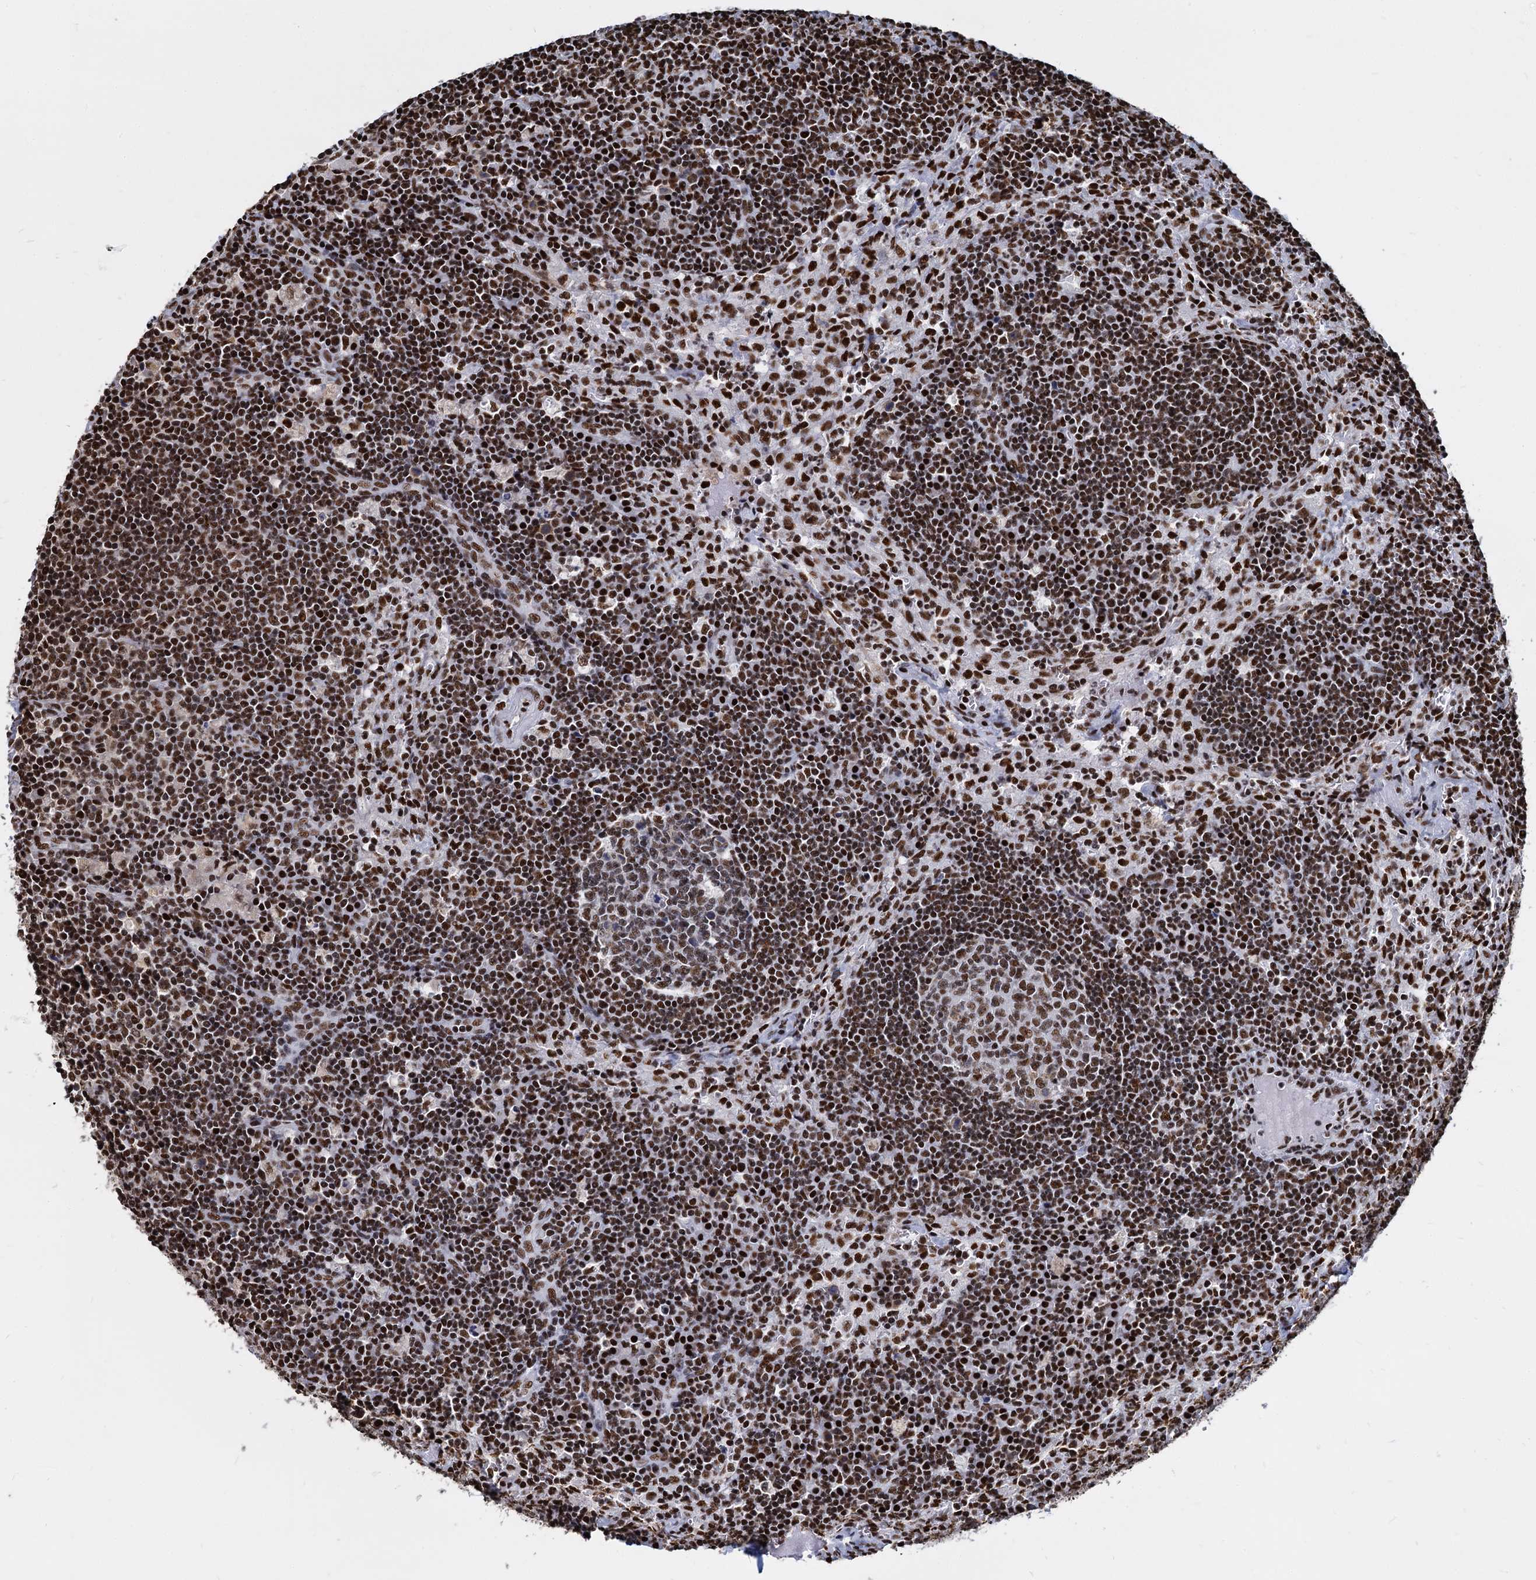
{"staining": {"intensity": "moderate", "quantity": ">75%", "location": "nuclear"}, "tissue": "lymph node", "cell_type": "Germinal center cells", "image_type": "normal", "snomed": [{"axis": "morphology", "description": "Normal tissue, NOS"}, {"axis": "topography", "description": "Lymph node"}], "caption": "Immunohistochemical staining of benign human lymph node displays moderate nuclear protein staining in approximately >75% of germinal center cells. Nuclei are stained in blue.", "gene": "DCPS", "patient": {"sex": "male", "age": 58}}